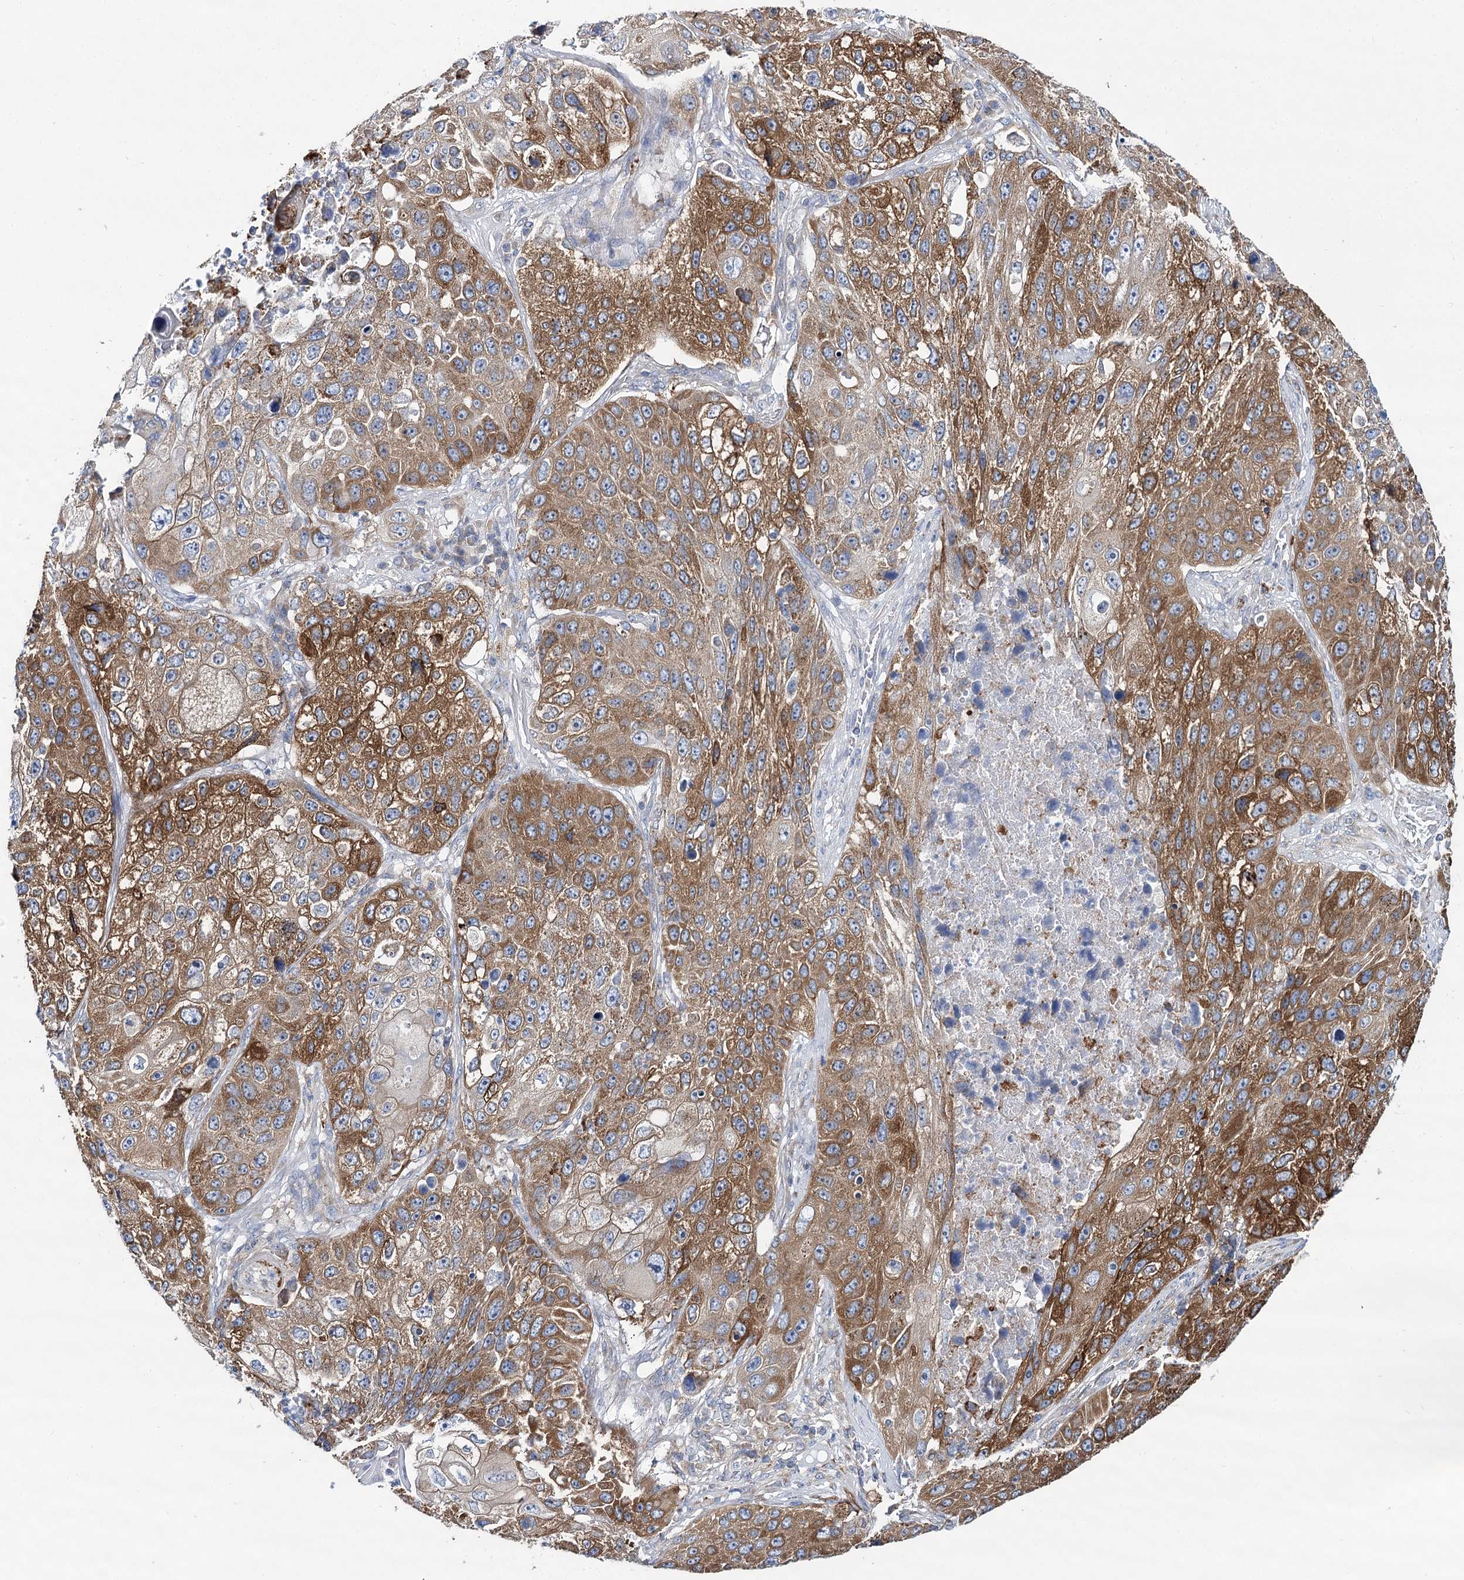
{"staining": {"intensity": "moderate", "quantity": ">75%", "location": "cytoplasmic/membranous"}, "tissue": "lung cancer", "cell_type": "Tumor cells", "image_type": "cancer", "snomed": [{"axis": "morphology", "description": "Squamous cell carcinoma, NOS"}, {"axis": "topography", "description": "Lung"}], "caption": "Human lung cancer stained for a protein (brown) displays moderate cytoplasmic/membranous positive positivity in approximately >75% of tumor cells.", "gene": "THUMPD3", "patient": {"sex": "male", "age": 61}}